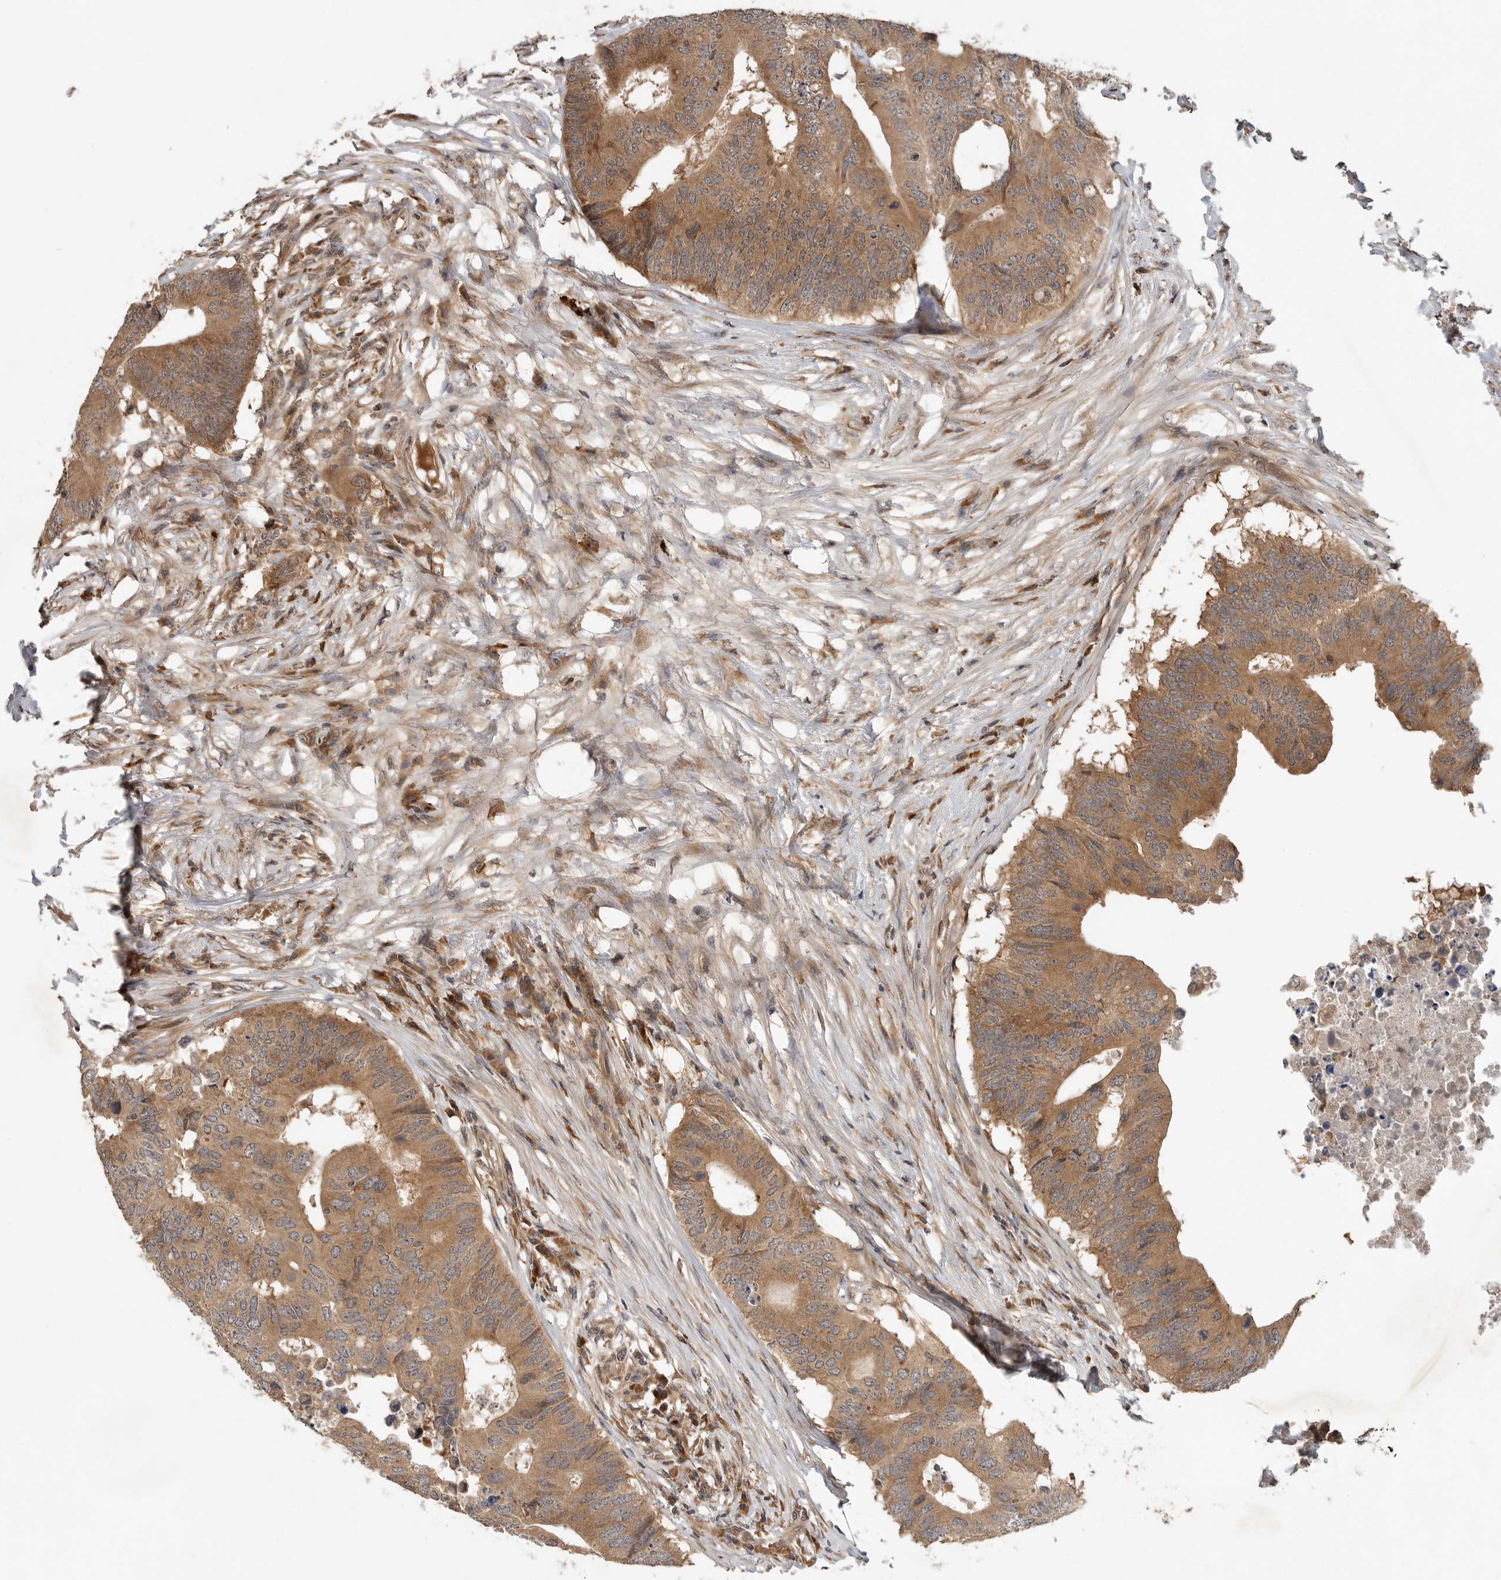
{"staining": {"intensity": "moderate", "quantity": ">75%", "location": "cytoplasmic/membranous"}, "tissue": "colorectal cancer", "cell_type": "Tumor cells", "image_type": "cancer", "snomed": [{"axis": "morphology", "description": "Adenocarcinoma, NOS"}, {"axis": "topography", "description": "Colon"}], "caption": "A high-resolution photomicrograph shows immunohistochemistry staining of colorectal adenocarcinoma, which reveals moderate cytoplasmic/membranous expression in approximately >75% of tumor cells. (Stains: DAB in brown, nuclei in blue, Microscopy: brightfield microscopy at high magnification).", "gene": "OSBPL9", "patient": {"sex": "male", "age": 71}}